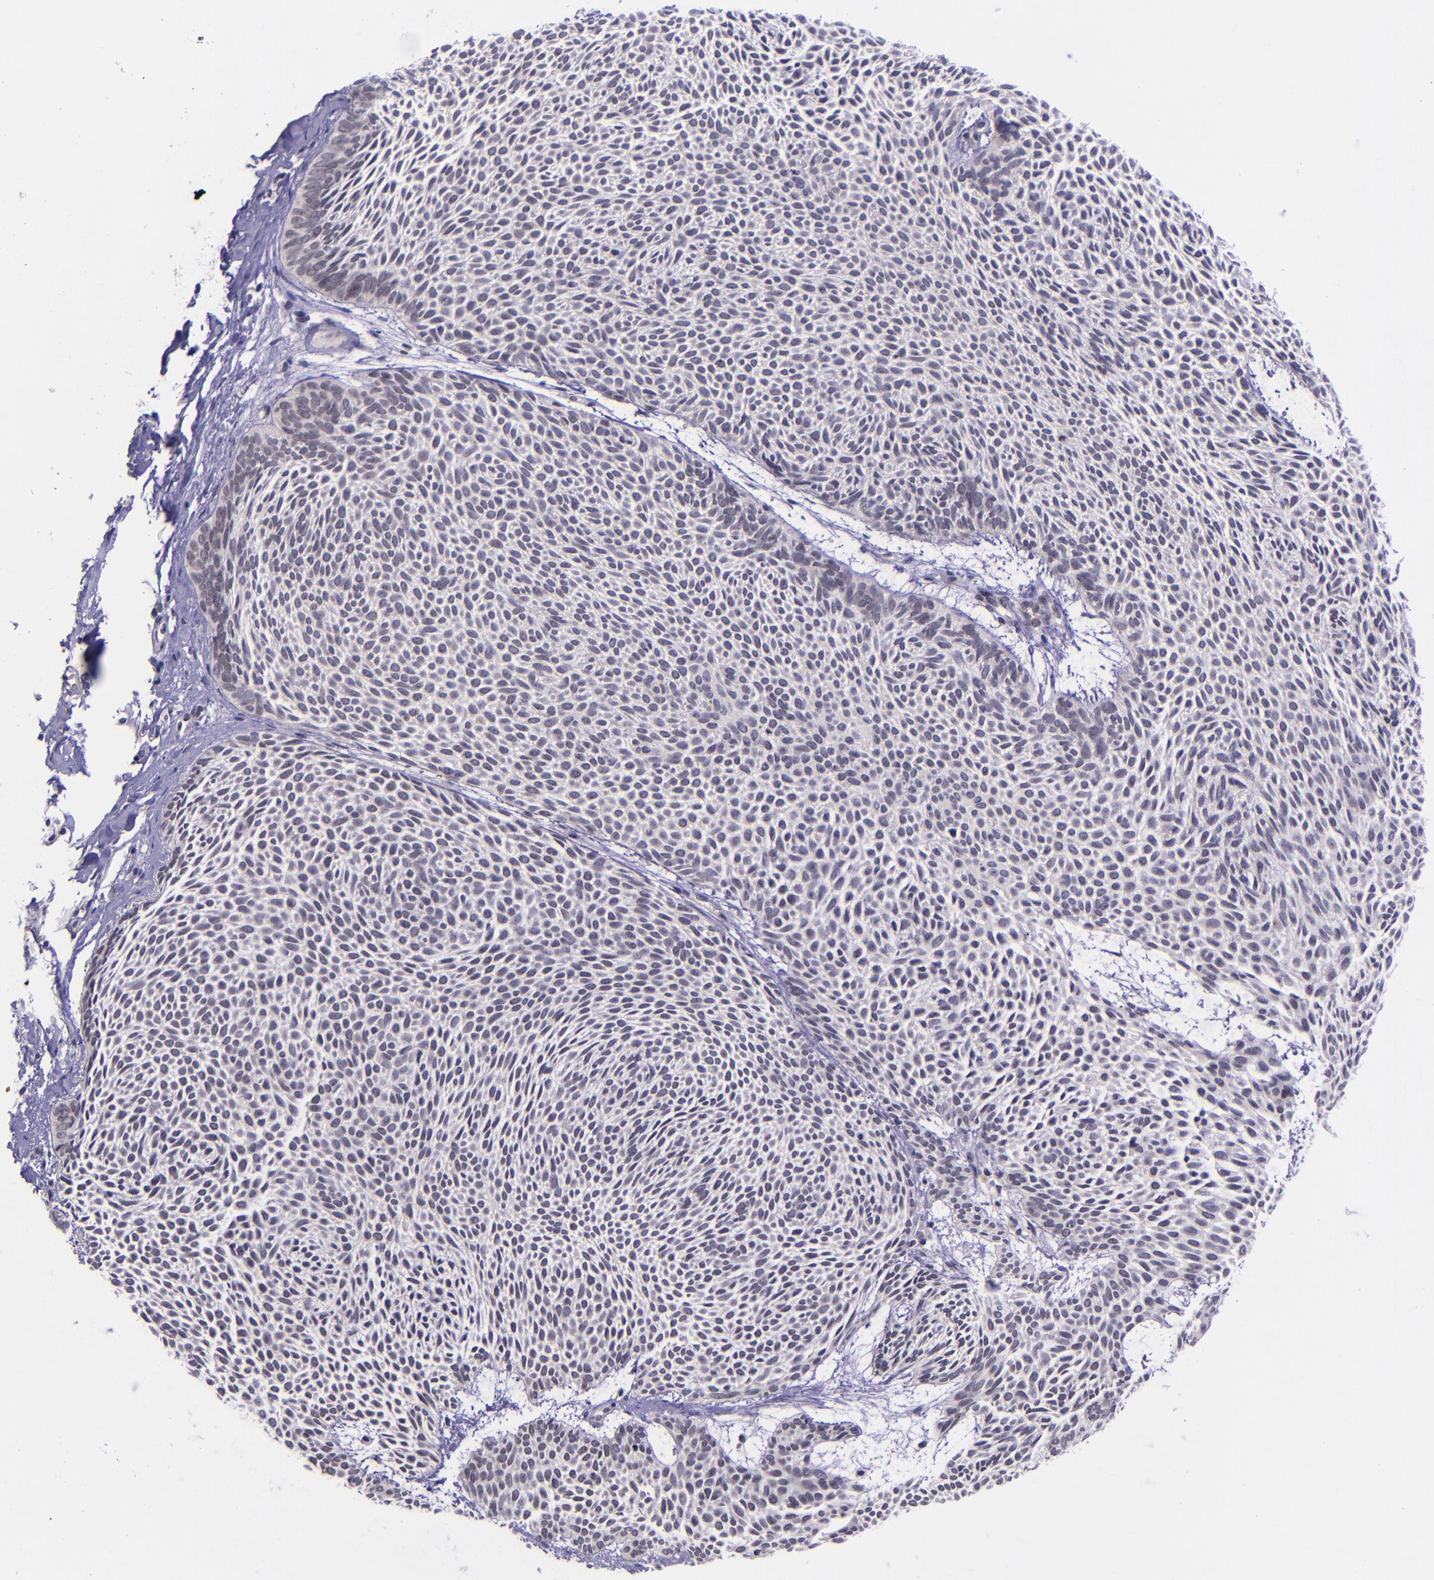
{"staining": {"intensity": "negative", "quantity": "none", "location": "none"}, "tissue": "skin cancer", "cell_type": "Tumor cells", "image_type": "cancer", "snomed": [{"axis": "morphology", "description": "Basal cell carcinoma"}, {"axis": "topography", "description": "Skin"}], "caption": "DAB immunohistochemical staining of basal cell carcinoma (skin) reveals no significant staining in tumor cells.", "gene": "SELL", "patient": {"sex": "male", "age": 84}}